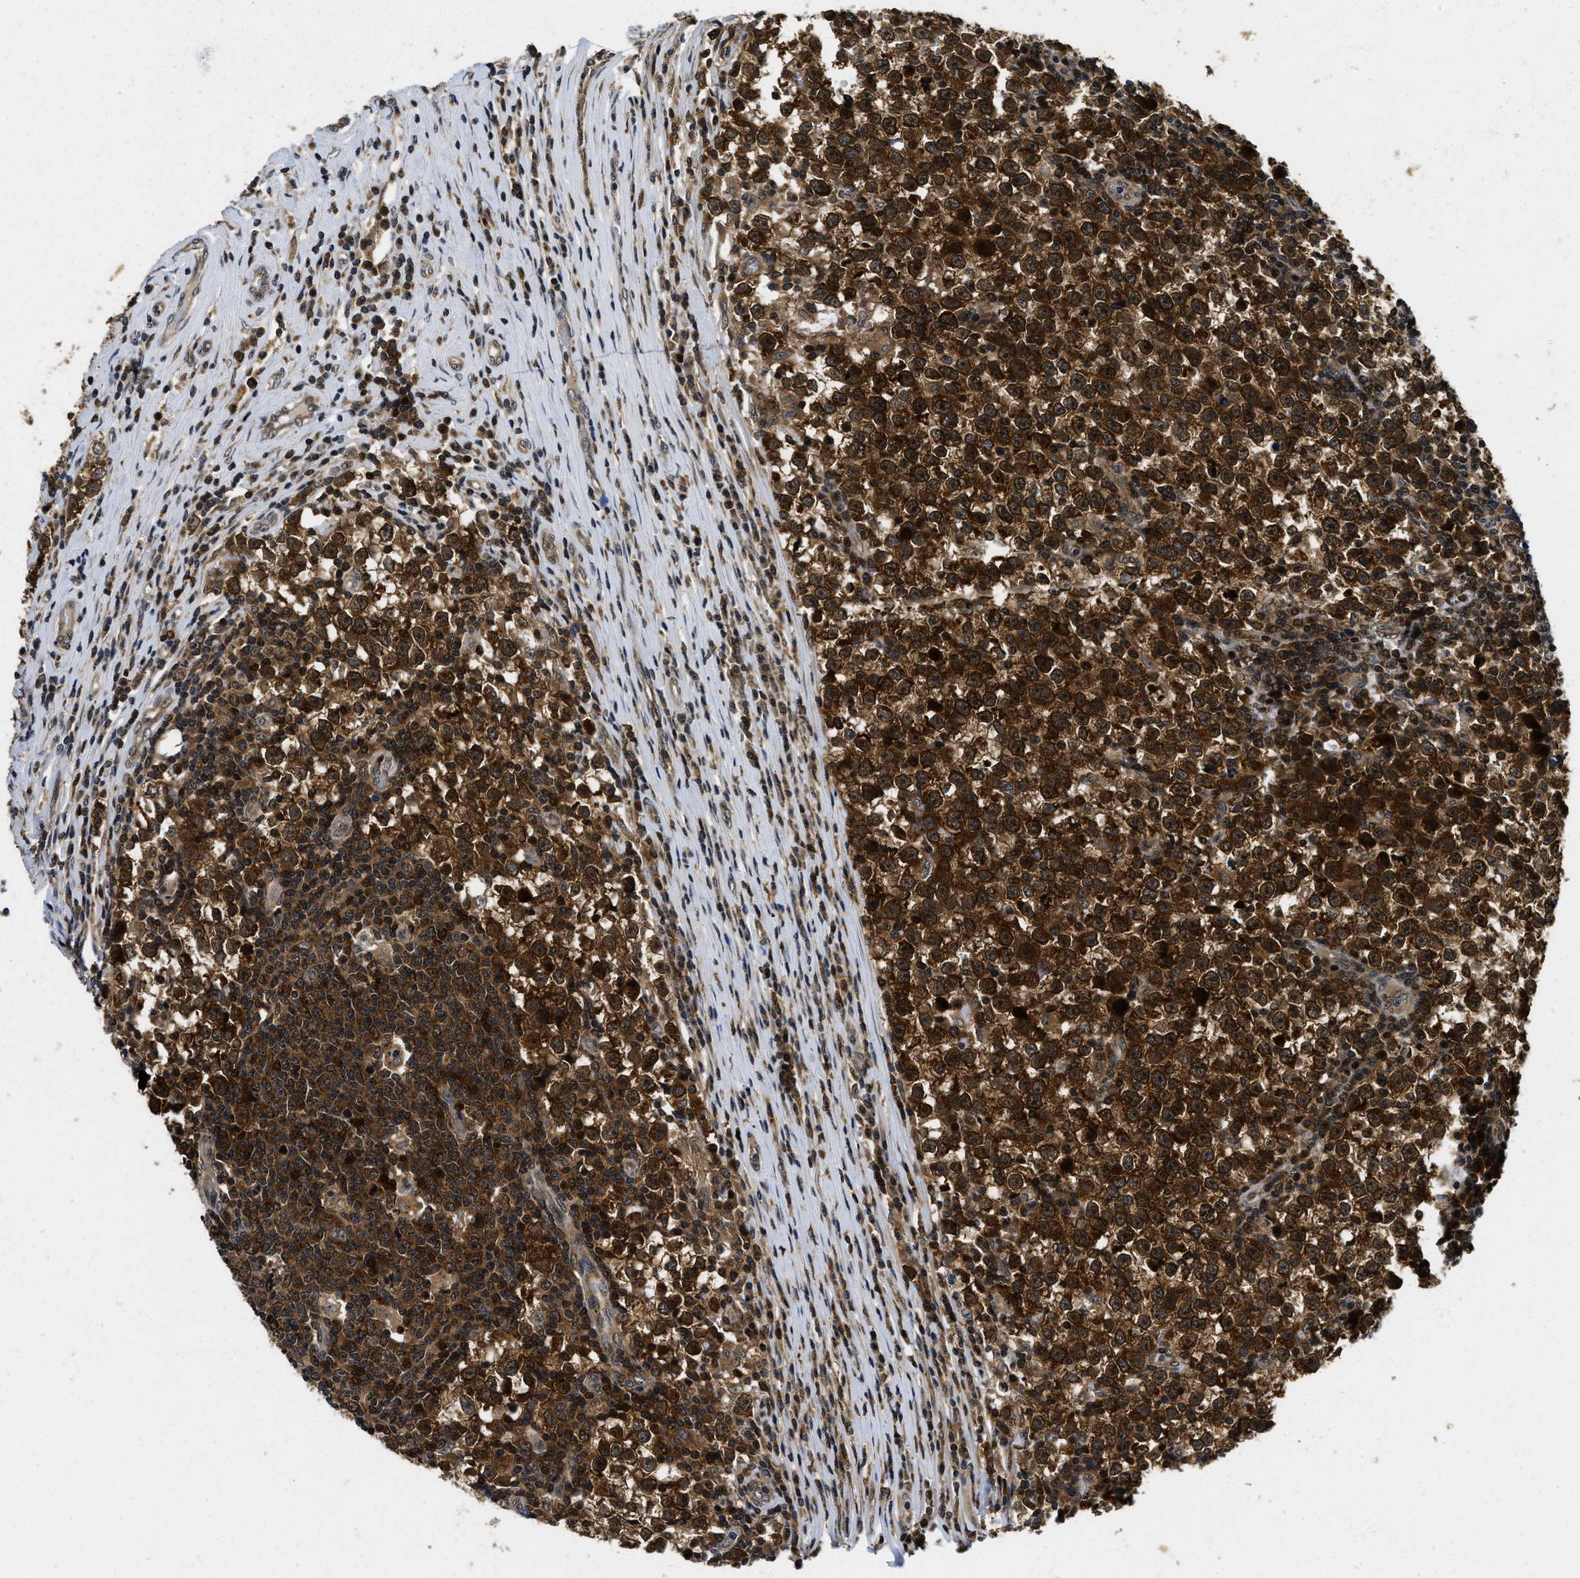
{"staining": {"intensity": "strong", "quantity": ">75%", "location": "cytoplasmic/membranous"}, "tissue": "testis cancer", "cell_type": "Tumor cells", "image_type": "cancer", "snomed": [{"axis": "morphology", "description": "Normal tissue, NOS"}, {"axis": "morphology", "description": "Seminoma, NOS"}, {"axis": "topography", "description": "Testis"}], "caption": "Immunohistochemistry image of human seminoma (testis) stained for a protein (brown), which demonstrates high levels of strong cytoplasmic/membranous staining in about >75% of tumor cells.", "gene": "ADSL", "patient": {"sex": "male", "age": 43}}